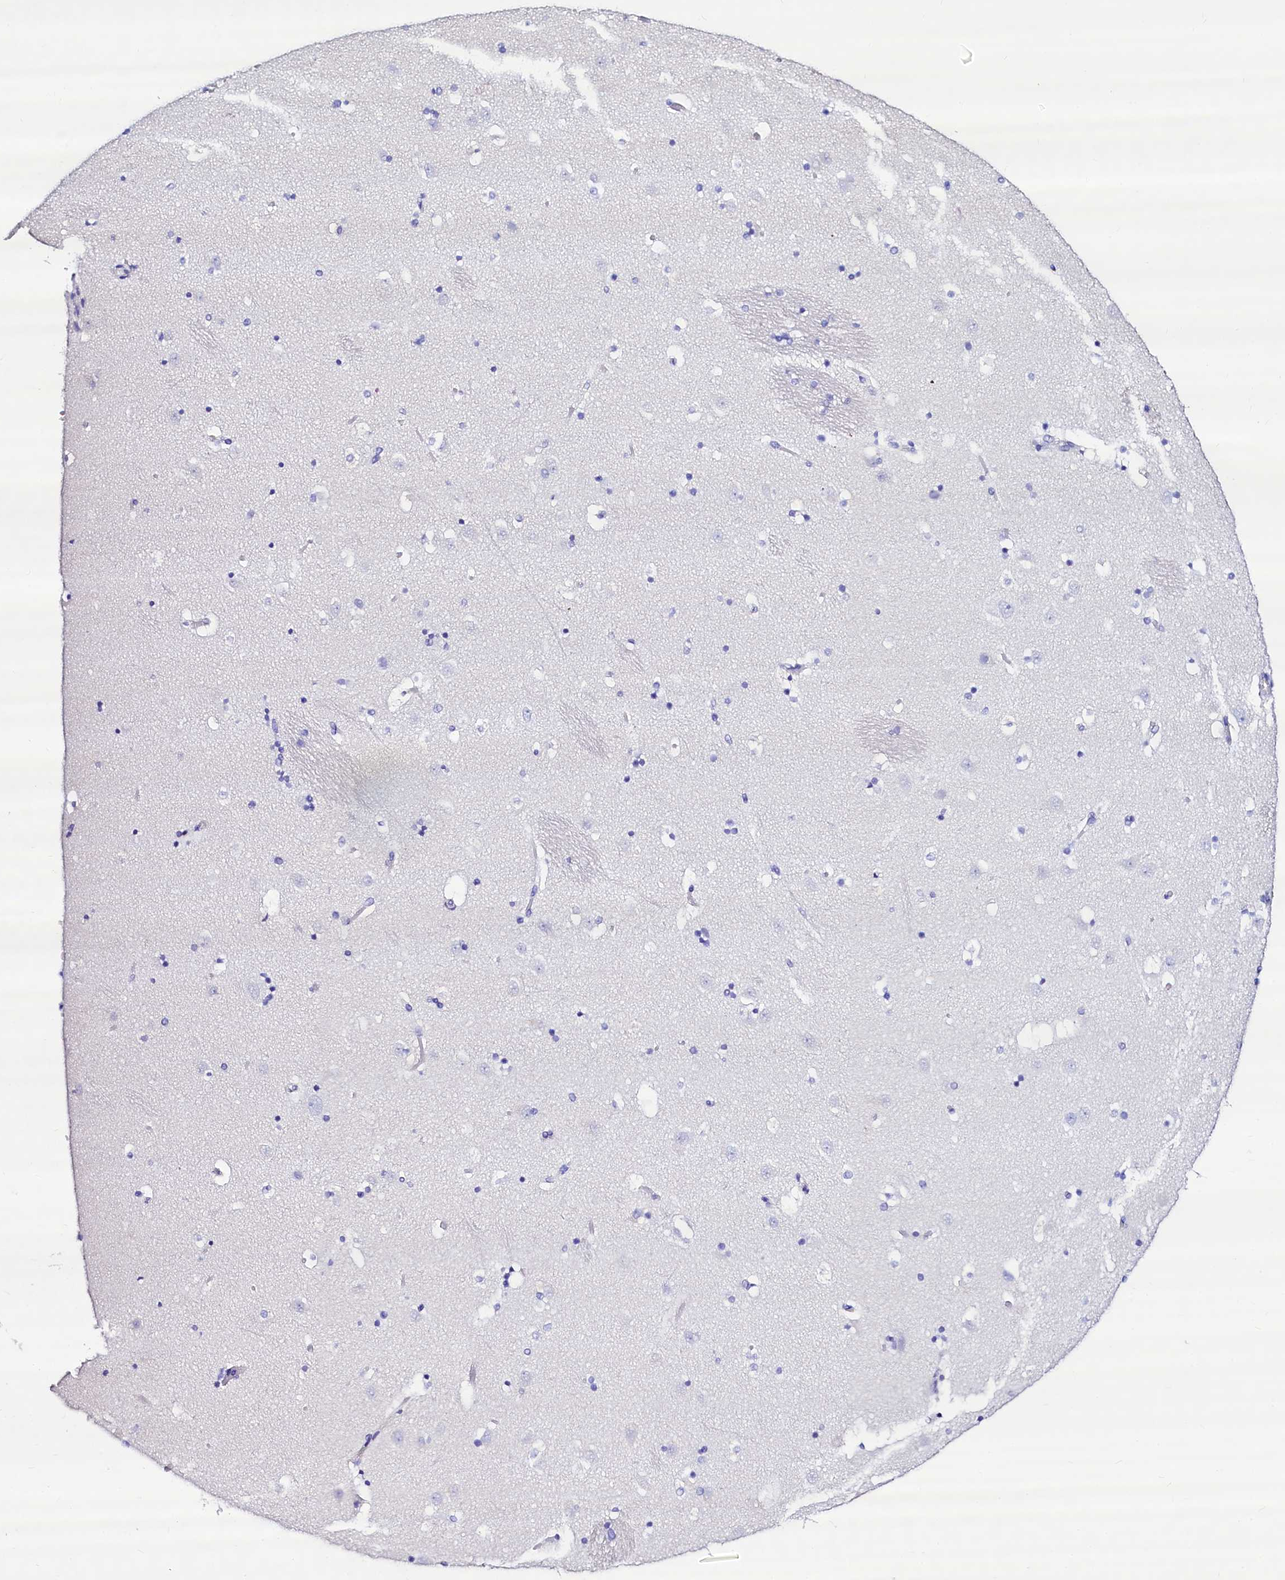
{"staining": {"intensity": "negative", "quantity": "none", "location": "none"}, "tissue": "caudate", "cell_type": "Glial cells", "image_type": "normal", "snomed": [{"axis": "morphology", "description": "Normal tissue, NOS"}, {"axis": "topography", "description": "Lateral ventricle wall"}], "caption": "Histopathology image shows no significant protein staining in glial cells of benign caudate.", "gene": "RBP3", "patient": {"sex": "male", "age": 45}}